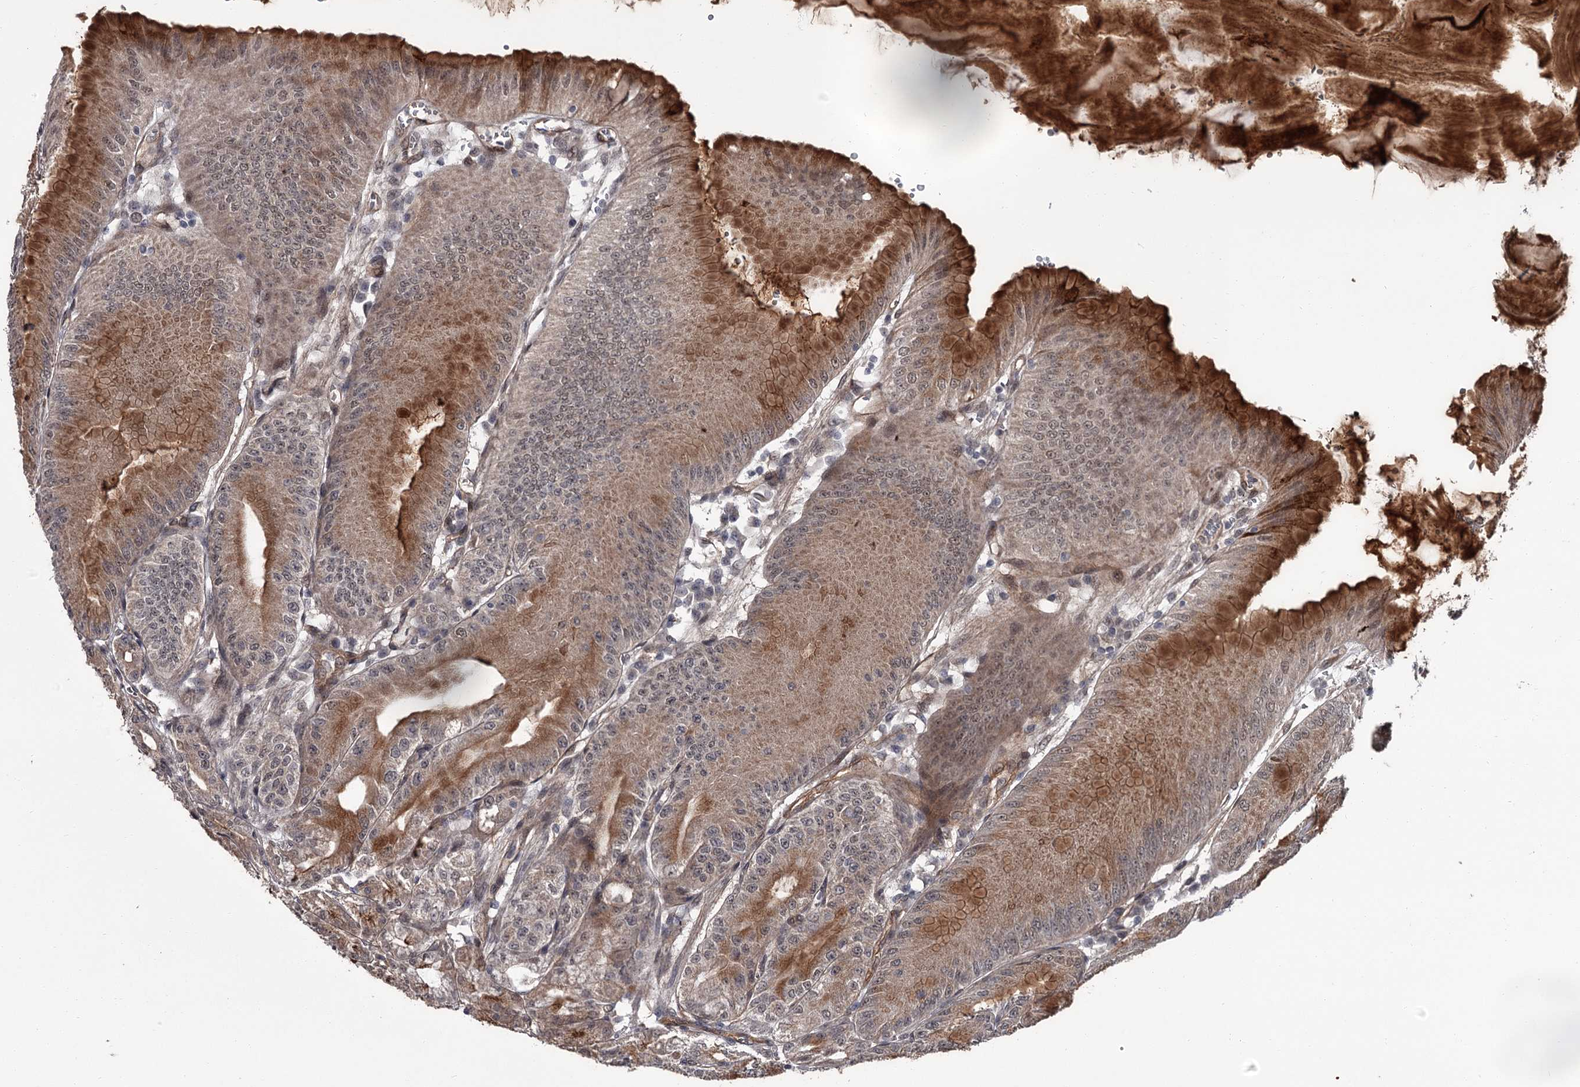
{"staining": {"intensity": "moderate", "quantity": ">75%", "location": "cytoplasmic/membranous"}, "tissue": "stomach", "cell_type": "Glandular cells", "image_type": "normal", "snomed": [{"axis": "morphology", "description": "Normal tissue, NOS"}, {"axis": "topography", "description": "Stomach, lower"}], "caption": "An IHC micrograph of normal tissue is shown. Protein staining in brown labels moderate cytoplasmic/membranous positivity in stomach within glandular cells. (DAB (3,3'-diaminobenzidine) = brown stain, brightfield microscopy at high magnification).", "gene": "CDC42EP2", "patient": {"sex": "male", "age": 71}}